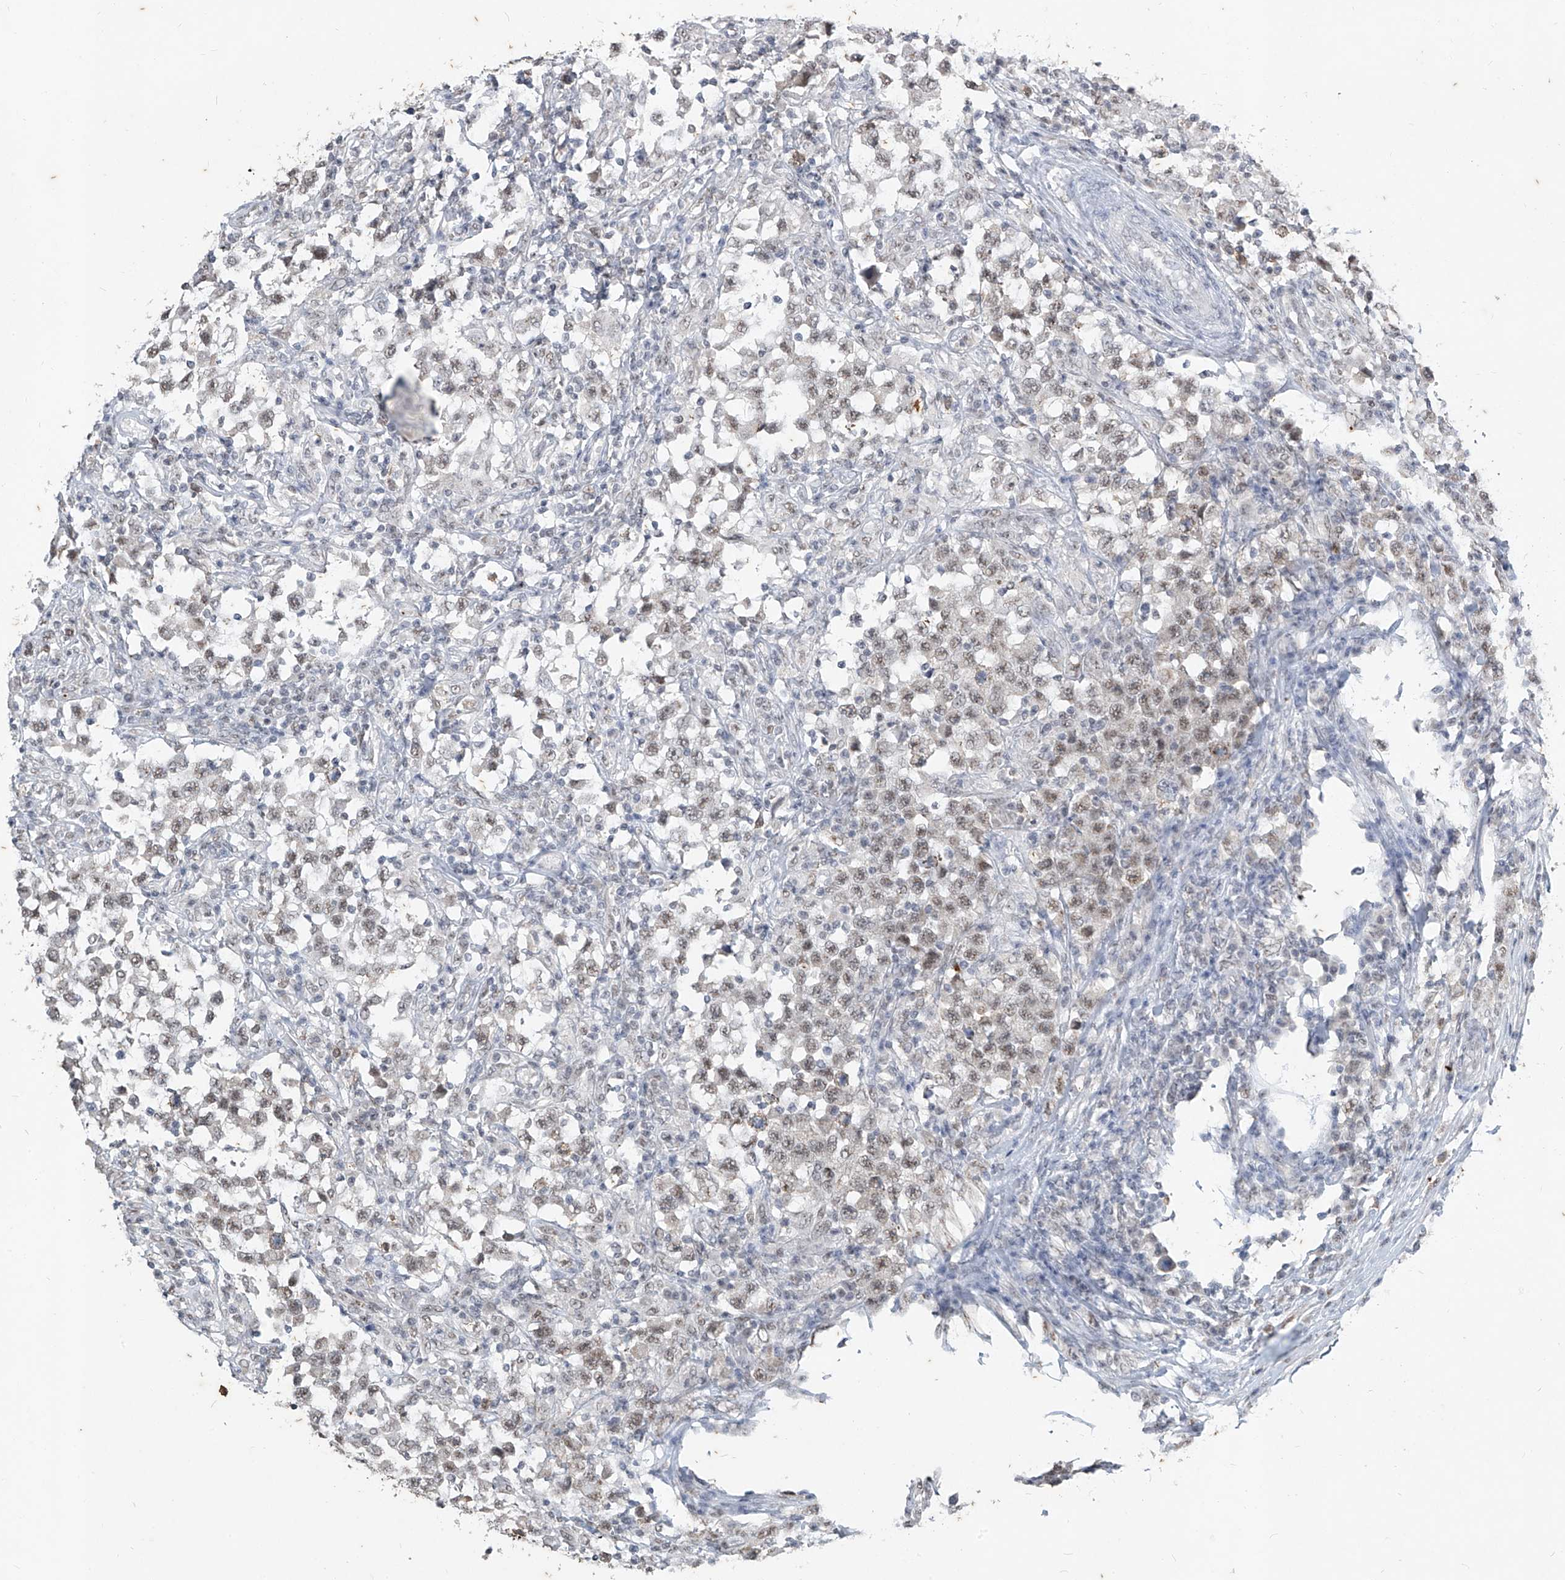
{"staining": {"intensity": "weak", "quantity": "25%-75%", "location": "nuclear"}, "tissue": "testis cancer", "cell_type": "Tumor cells", "image_type": "cancer", "snomed": [{"axis": "morphology", "description": "Carcinoma, Embryonal, NOS"}, {"axis": "topography", "description": "Testis"}], "caption": "Immunohistochemical staining of testis cancer (embryonal carcinoma) shows low levels of weak nuclear expression in approximately 25%-75% of tumor cells. (DAB = brown stain, brightfield microscopy at high magnification).", "gene": "TFEC", "patient": {"sex": "male", "age": 21}}